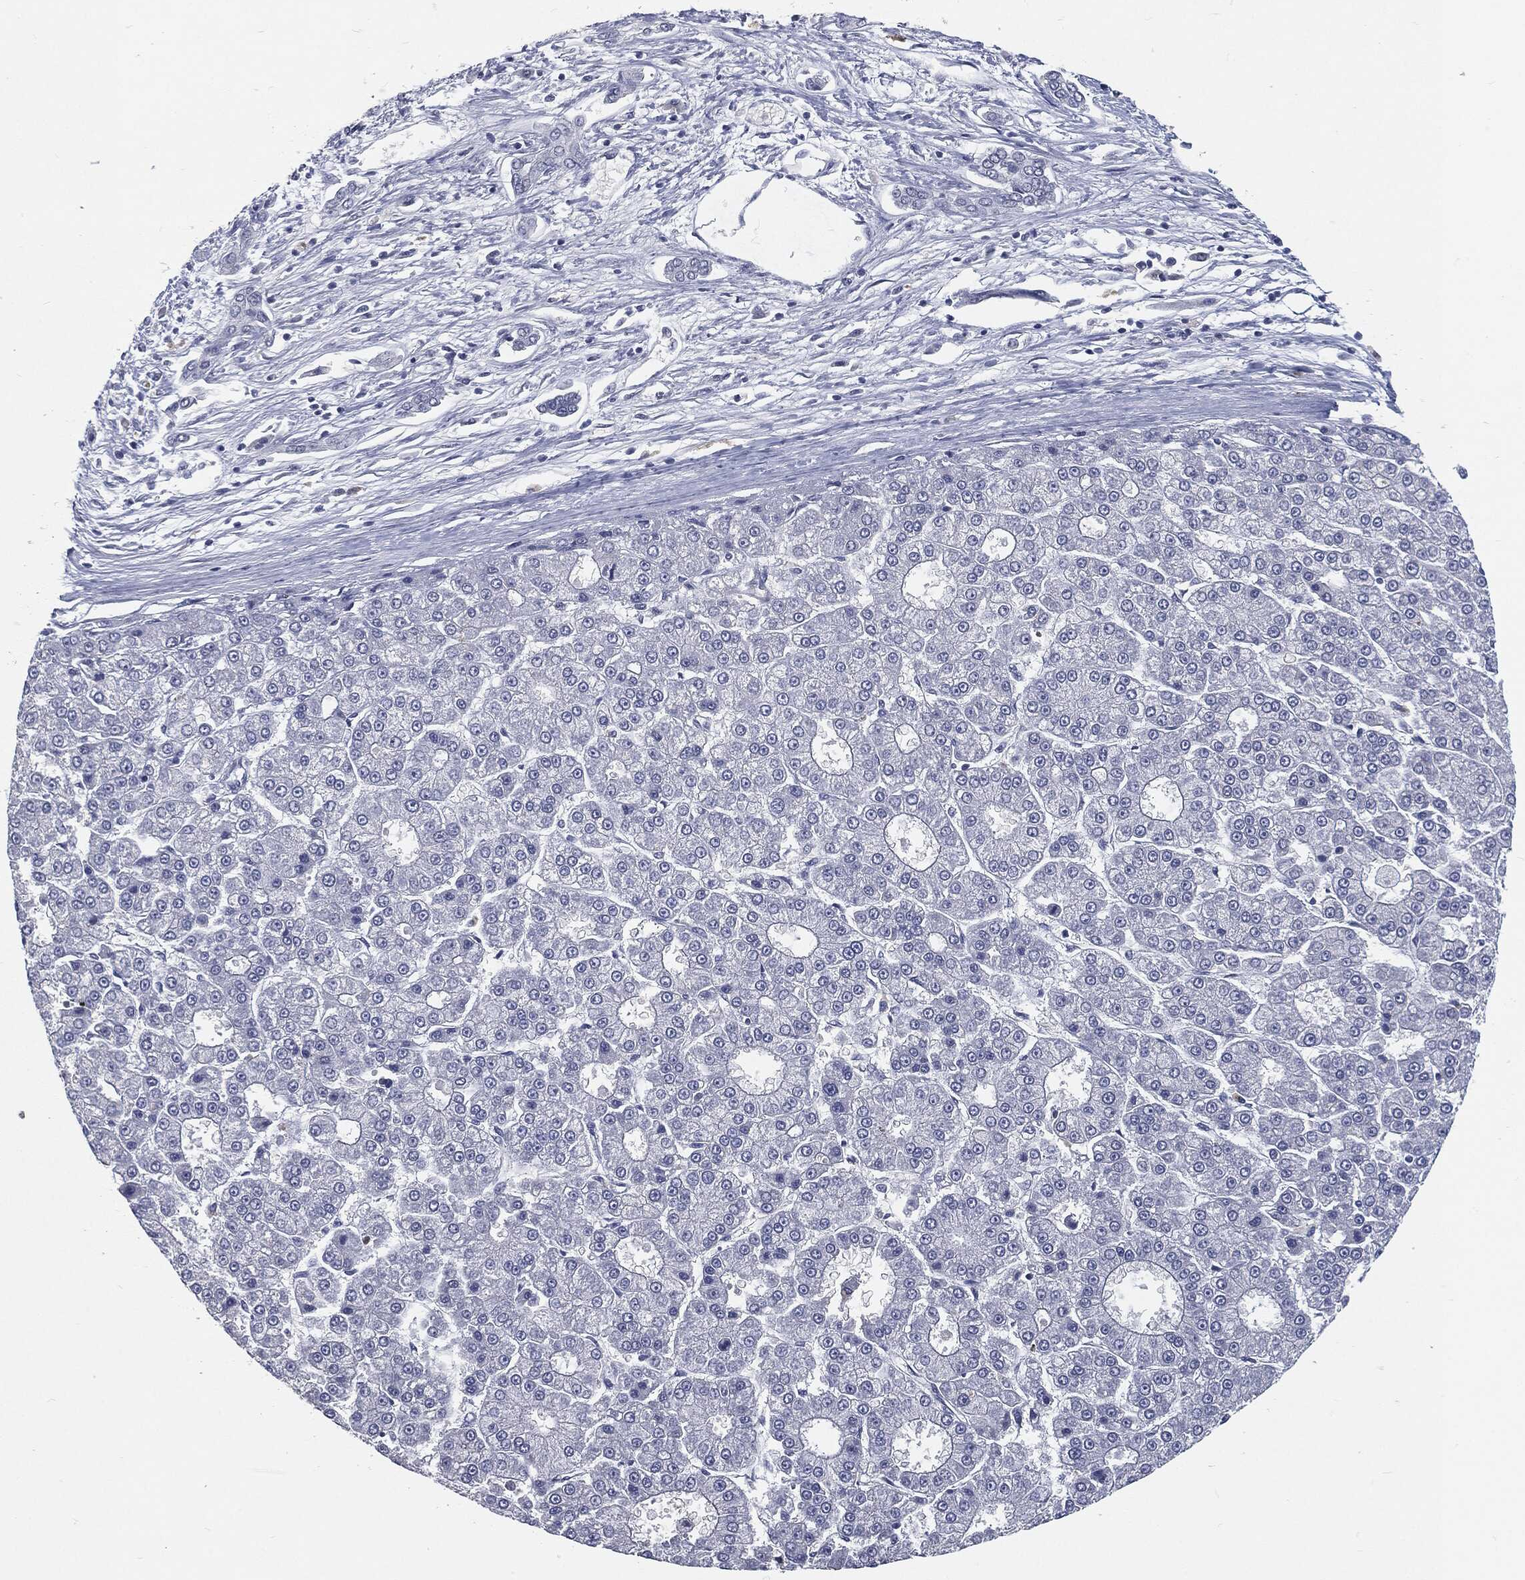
{"staining": {"intensity": "negative", "quantity": "none", "location": "none"}, "tissue": "liver cancer", "cell_type": "Tumor cells", "image_type": "cancer", "snomed": [{"axis": "morphology", "description": "Carcinoma, Hepatocellular, NOS"}, {"axis": "topography", "description": "Liver"}], "caption": "A high-resolution micrograph shows immunohistochemistry staining of hepatocellular carcinoma (liver), which demonstrates no significant expression in tumor cells.", "gene": "ANXA1", "patient": {"sex": "male", "age": 70}}